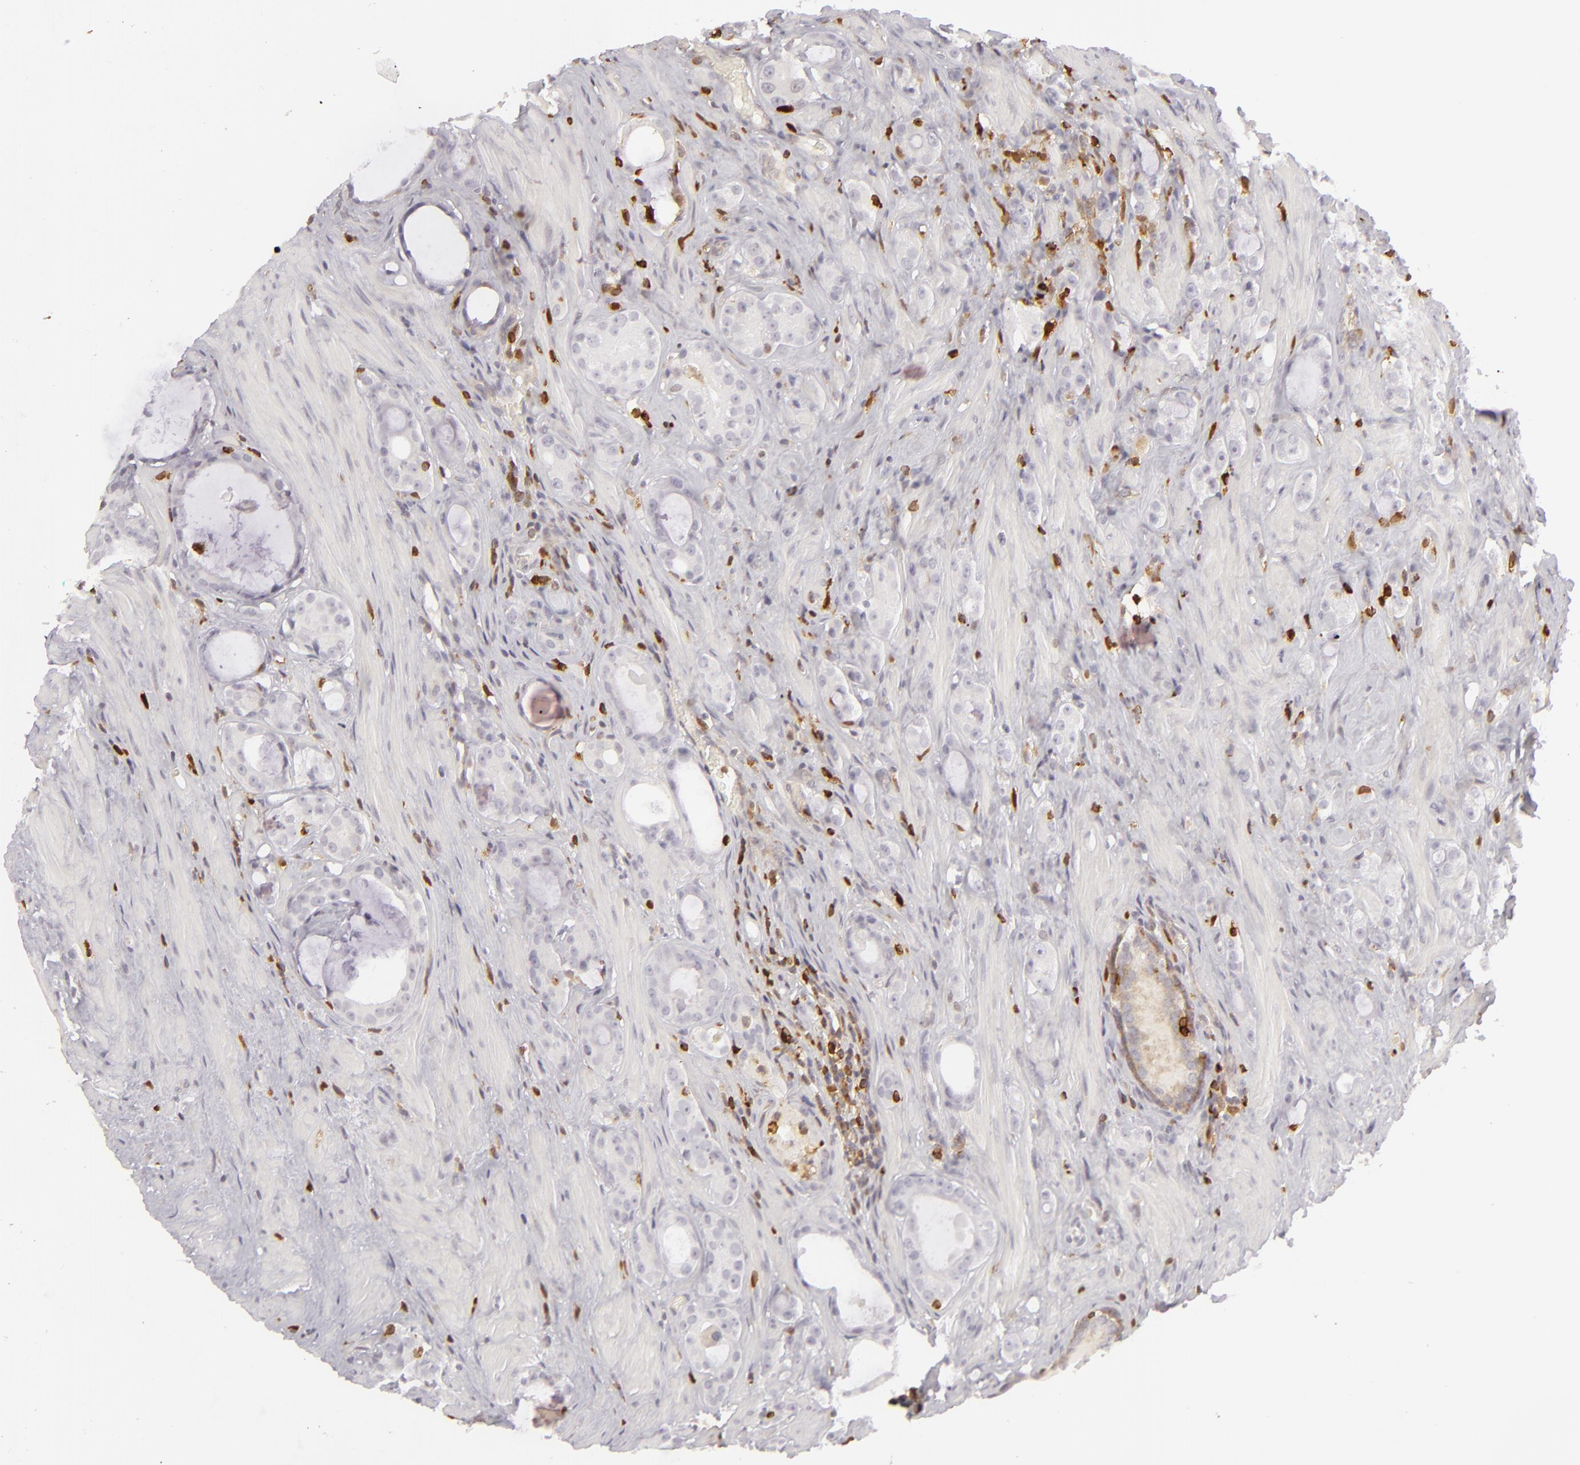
{"staining": {"intensity": "negative", "quantity": "none", "location": "none"}, "tissue": "prostate cancer", "cell_type": "Tumor cells", "image_type": "cancer", "snomed": [{"axis": "morphology", "description": "Adenocarcinoma, Medium grade"}, {"axis": "topography", "description": "Prostate"}], "caption": "Tumor cells show no significant protein staining in prostate medium-grade adenocarcinoma. (Brightfield microscopy of DAB (3,3'-diaminobenzidine) immunohistochemistry at high magnification).", "gene": "APOBEC3G", "patient": {"sex": "male", "age": 73}}